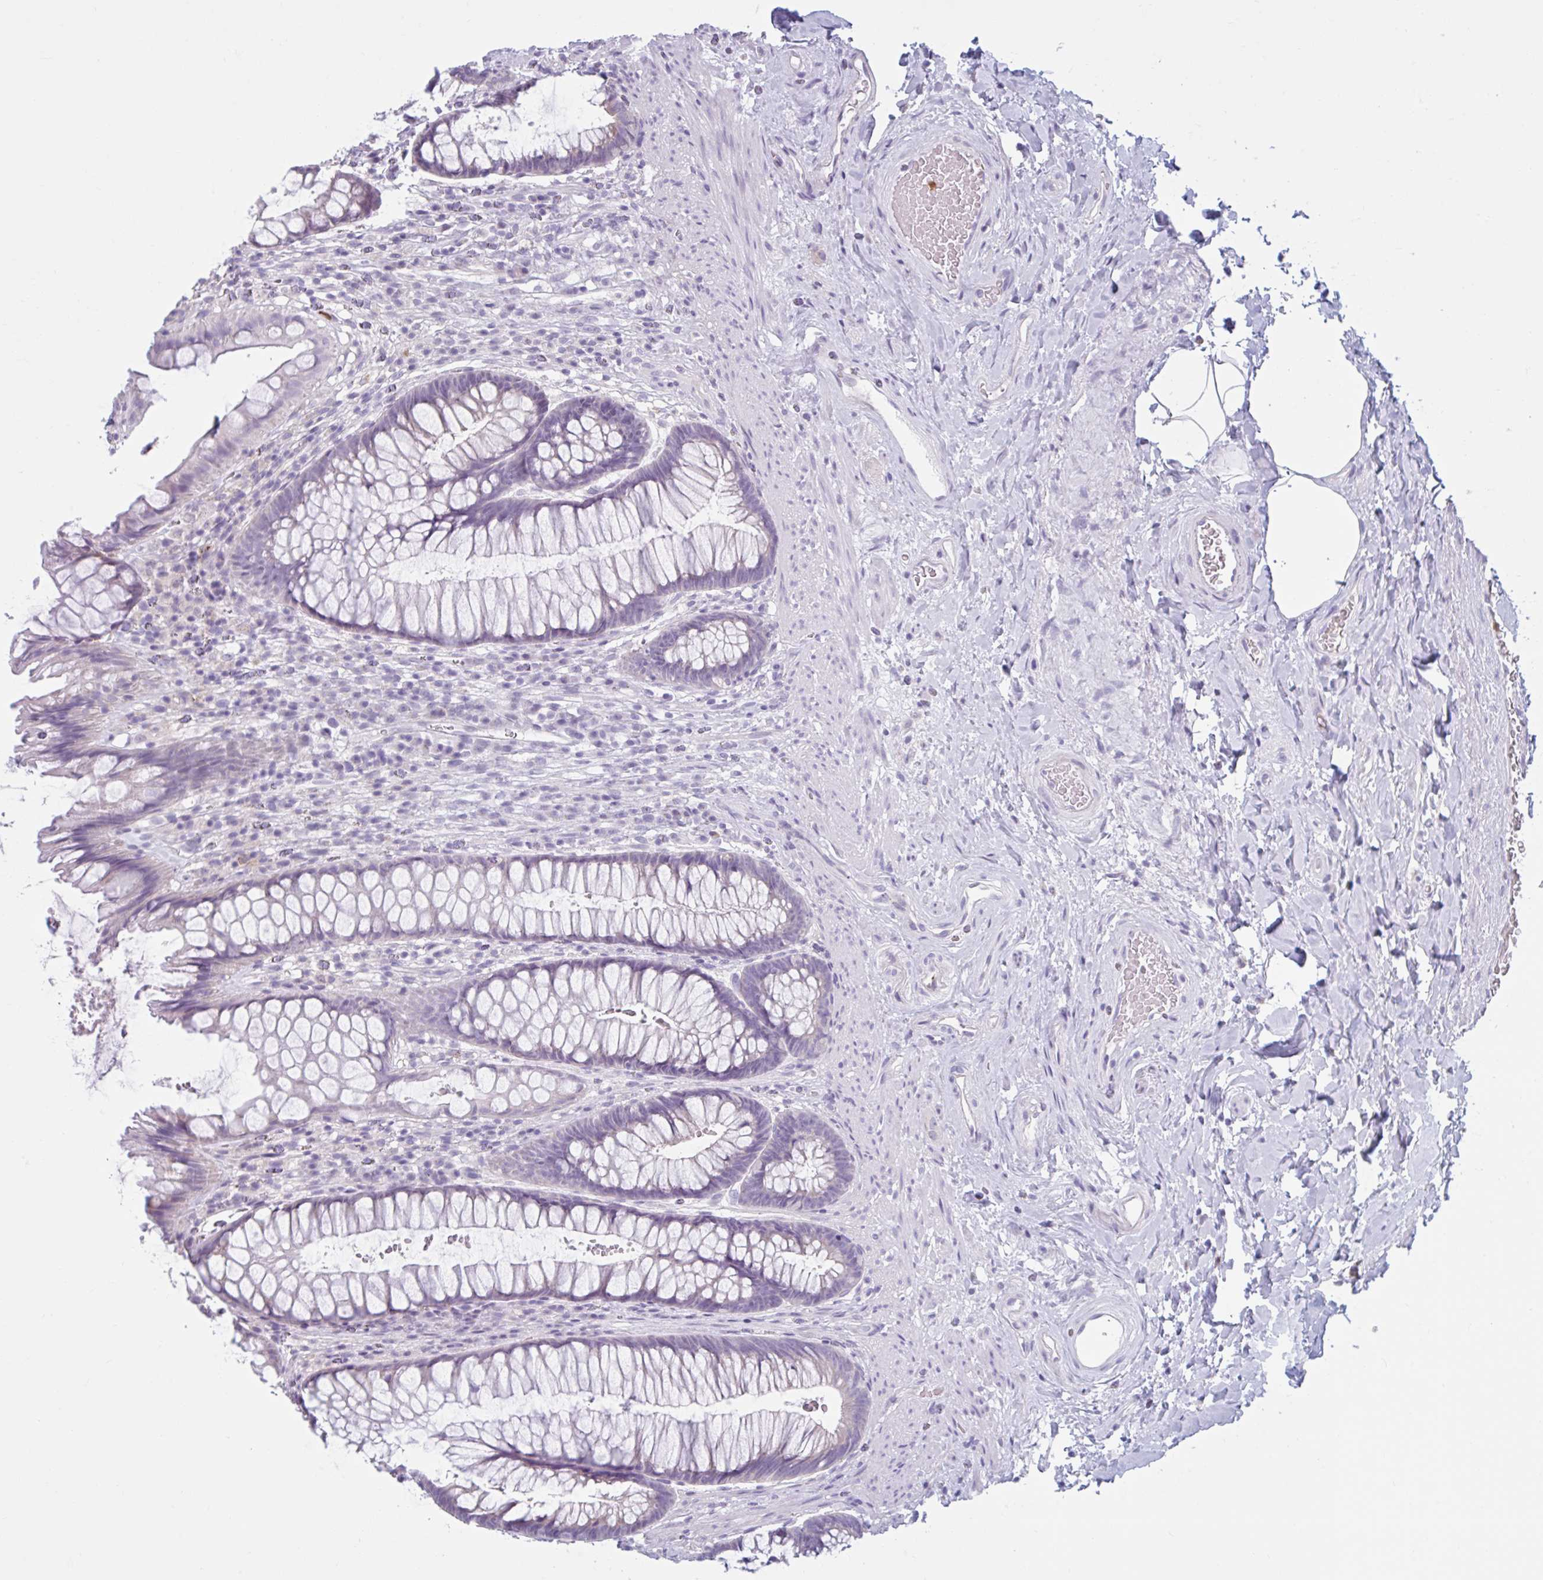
{"staining": {"intensity": "weak", "quantity": "25%-75%", "location": "cytoplasmic/membranous"}, "tissue": "rectum", "cell_type": "Glandular cells", "image_type": "normal", "snomed": [{"axis": "morphology", "description": "Normal tissue, NOS"}, {"axis": "topography", "description": "Rectum"}], "caption": "Protein analysis of normal rectum displays weak cytoplasmic/membranous positivity in approximately 25%-75% of glandular cells. (Stains: DAB in brown, nuclei in blue, Microscopy: brightfield microscopy at high magnification).", "gene": "CEP120", "patient": {"sex": "male", "age": 53}}